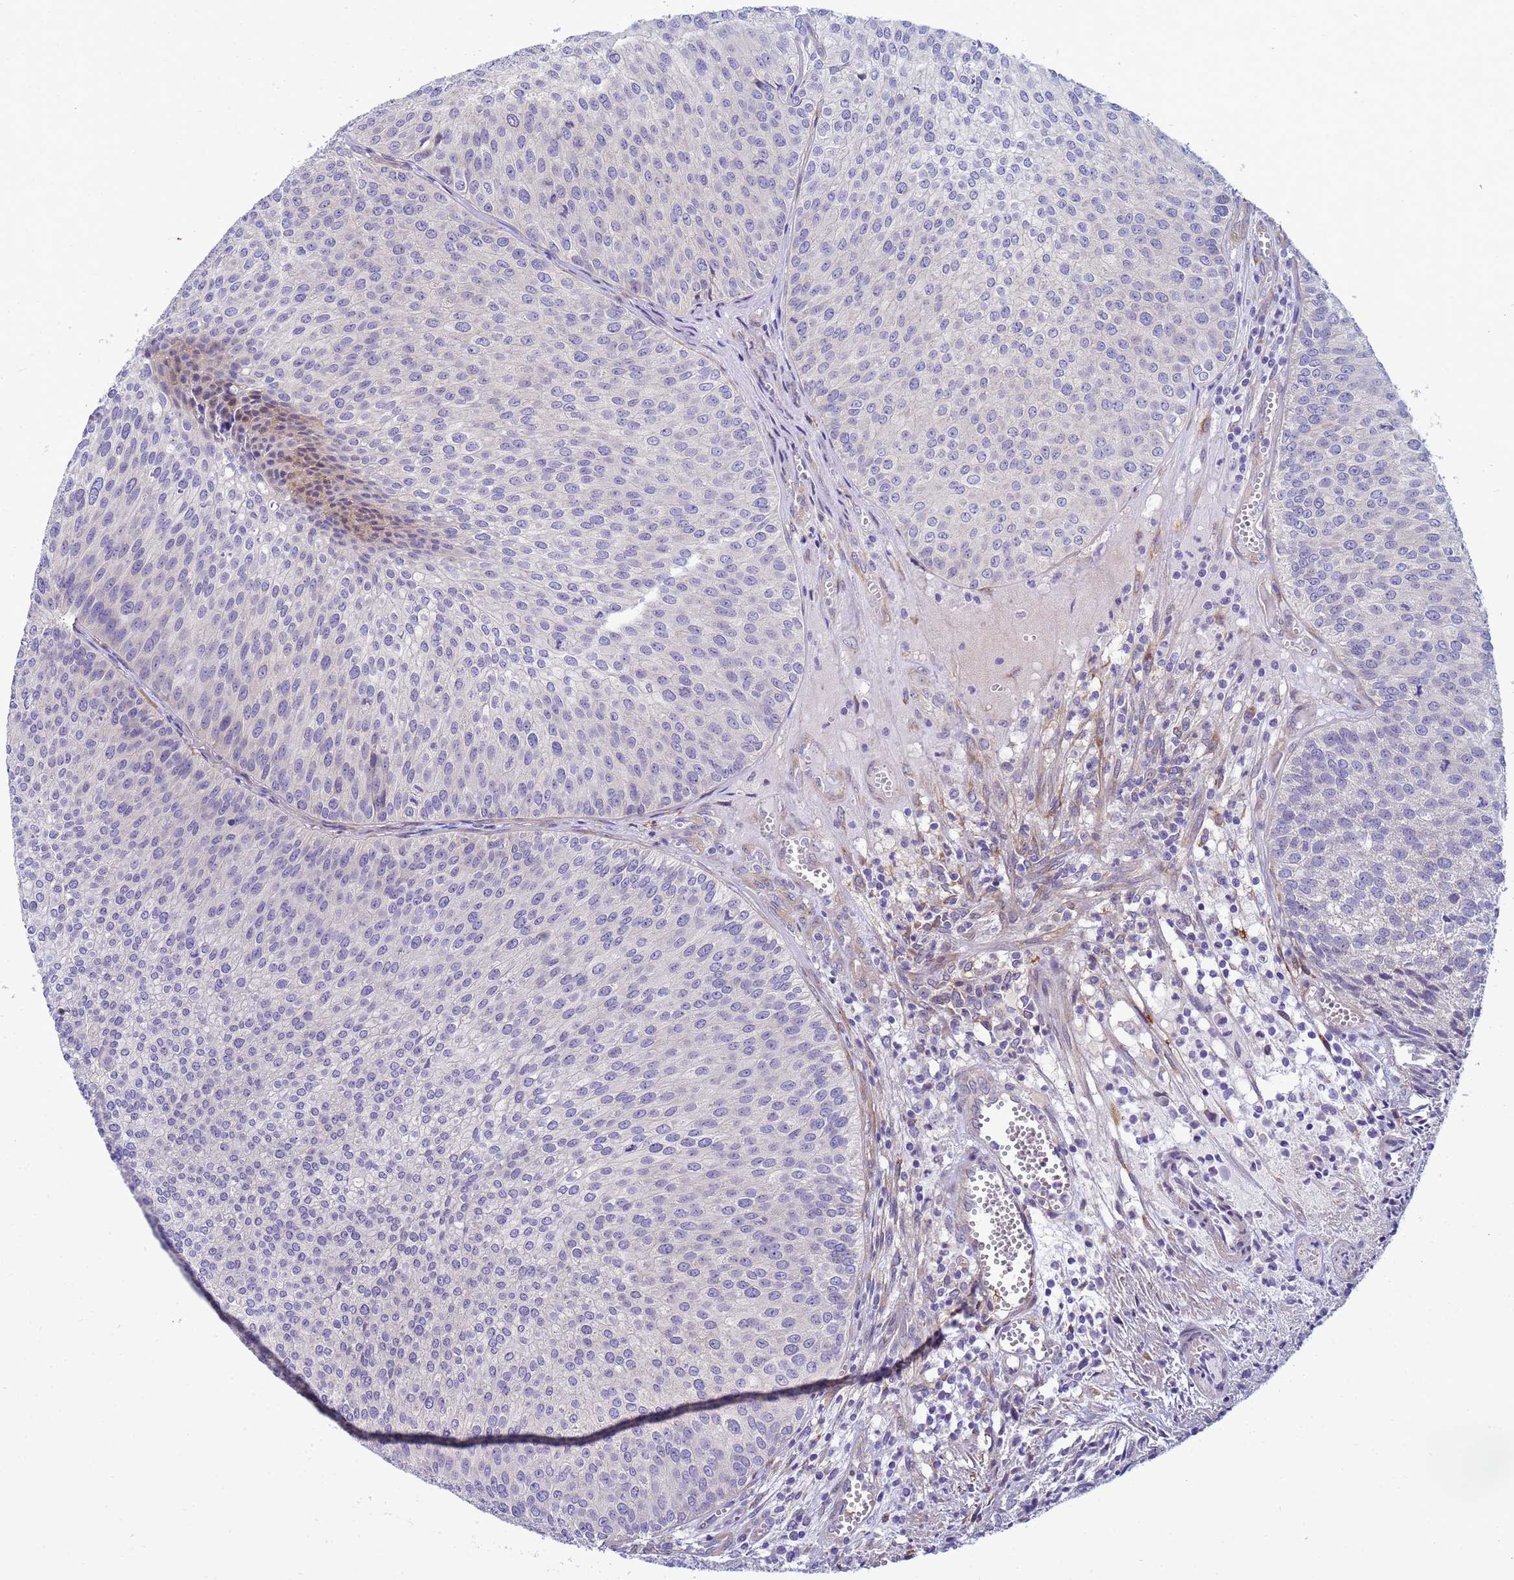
{"staining": {"intensity": "negative", "quantity": "none", "location": "none"}, "tissue": "urothelial cancer", "cell_type": "Tumor cells", "image_type": "cancer", "snomed": [{"axis": "morphology", "description": "Urothelial carcinoma, Low grade"}, {"axis": "topography", "description": "Urinary bladder"}], "caption": "The photomicrograph exhibits no significant staining in tumor cells of low-grade urothelial carcinoma.", "gene": "TRPC6", "patient": {"sex": "male", "age": 84}}